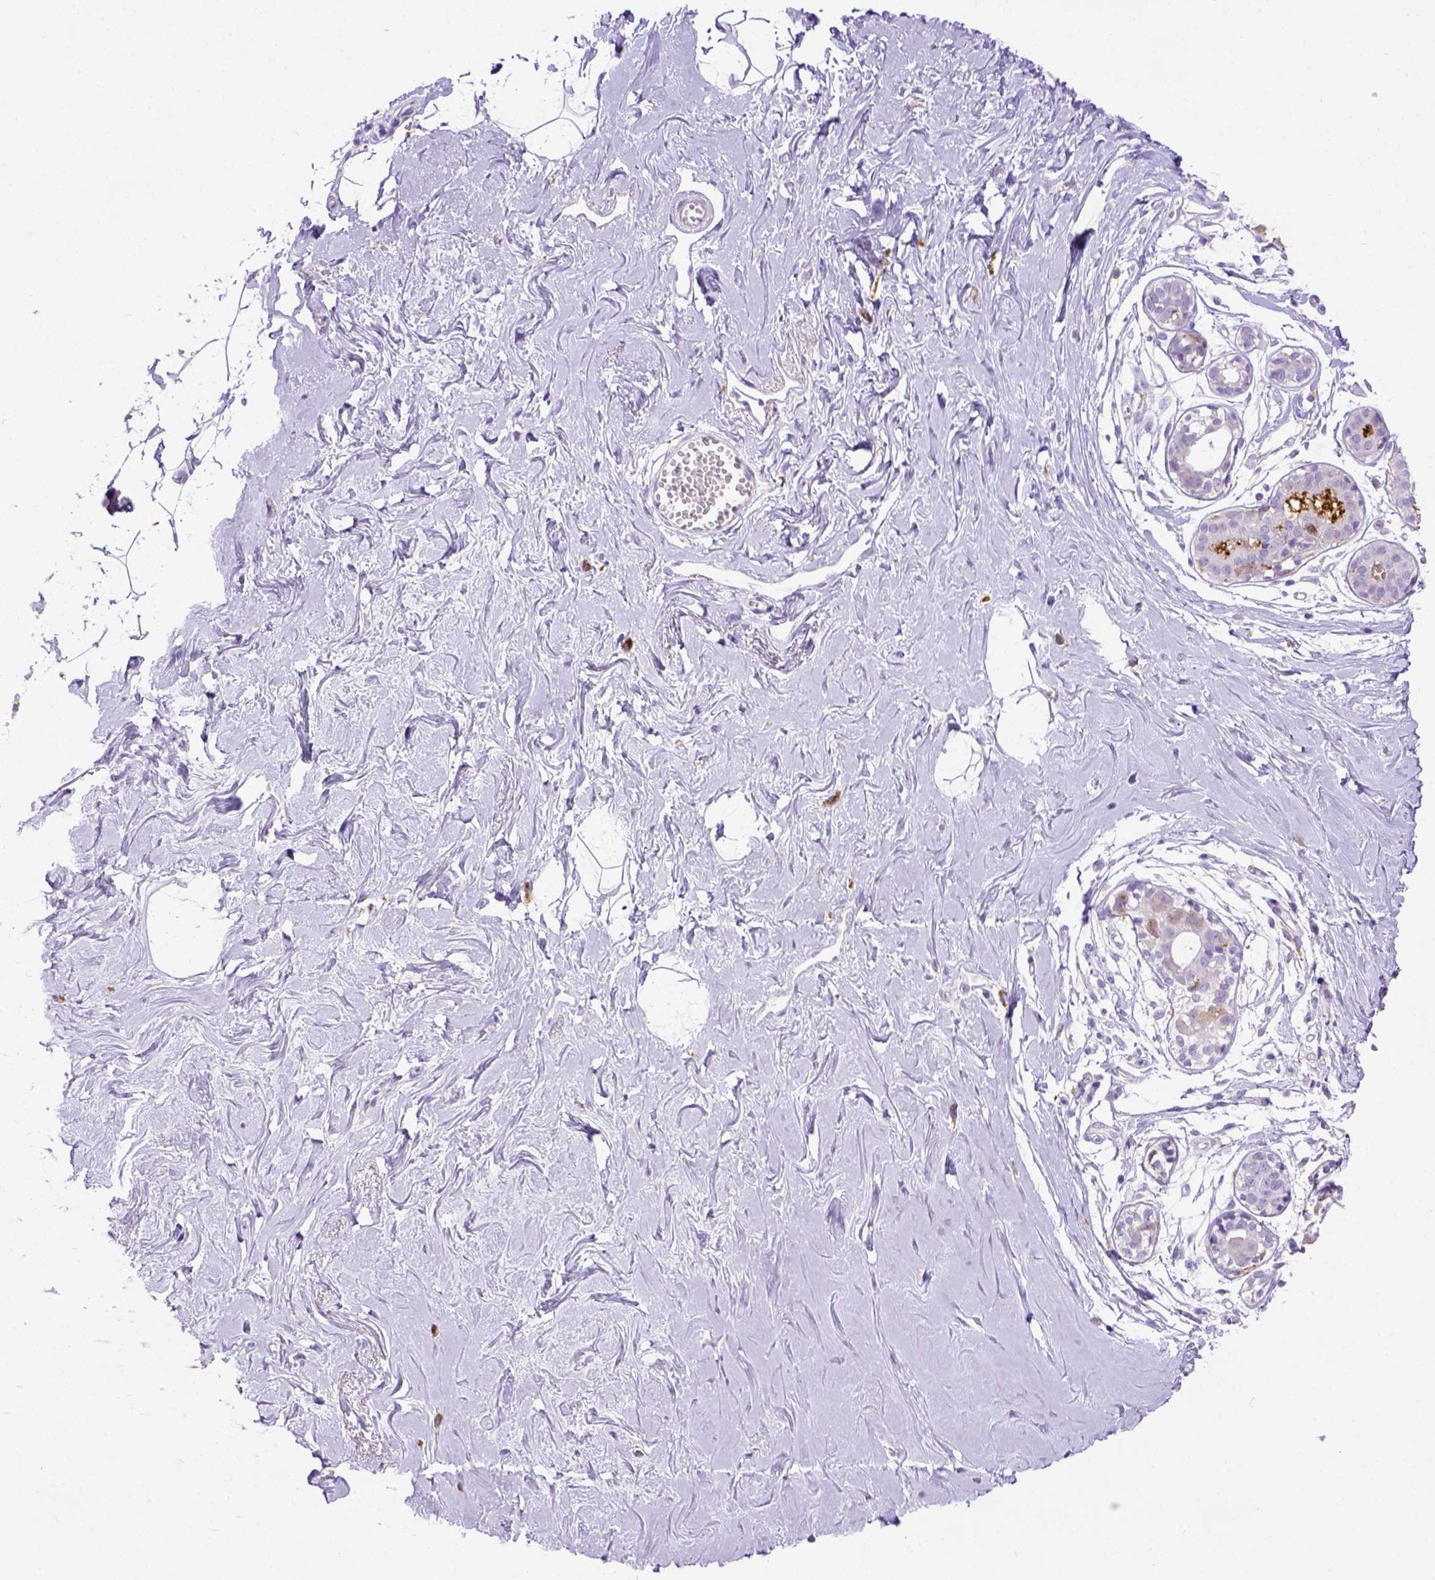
{"staining": {"intensity": "negative", "quantity": "none", "location": "none"}, "tissue": "breast", "cell_type": "Adipocytes", "image_type": "normal", "snomed": [{"axis": "morphology", "description": "Normal tissue, NOS"}, {"axis": "topography", "description": "Breast"}], "caption": "This is an immunohistochemistry histopathology image of unremarkable breast. There is no staining in adipocytes.", "gene": "CD68", "patient": {"sex": "female", "age": 49}}